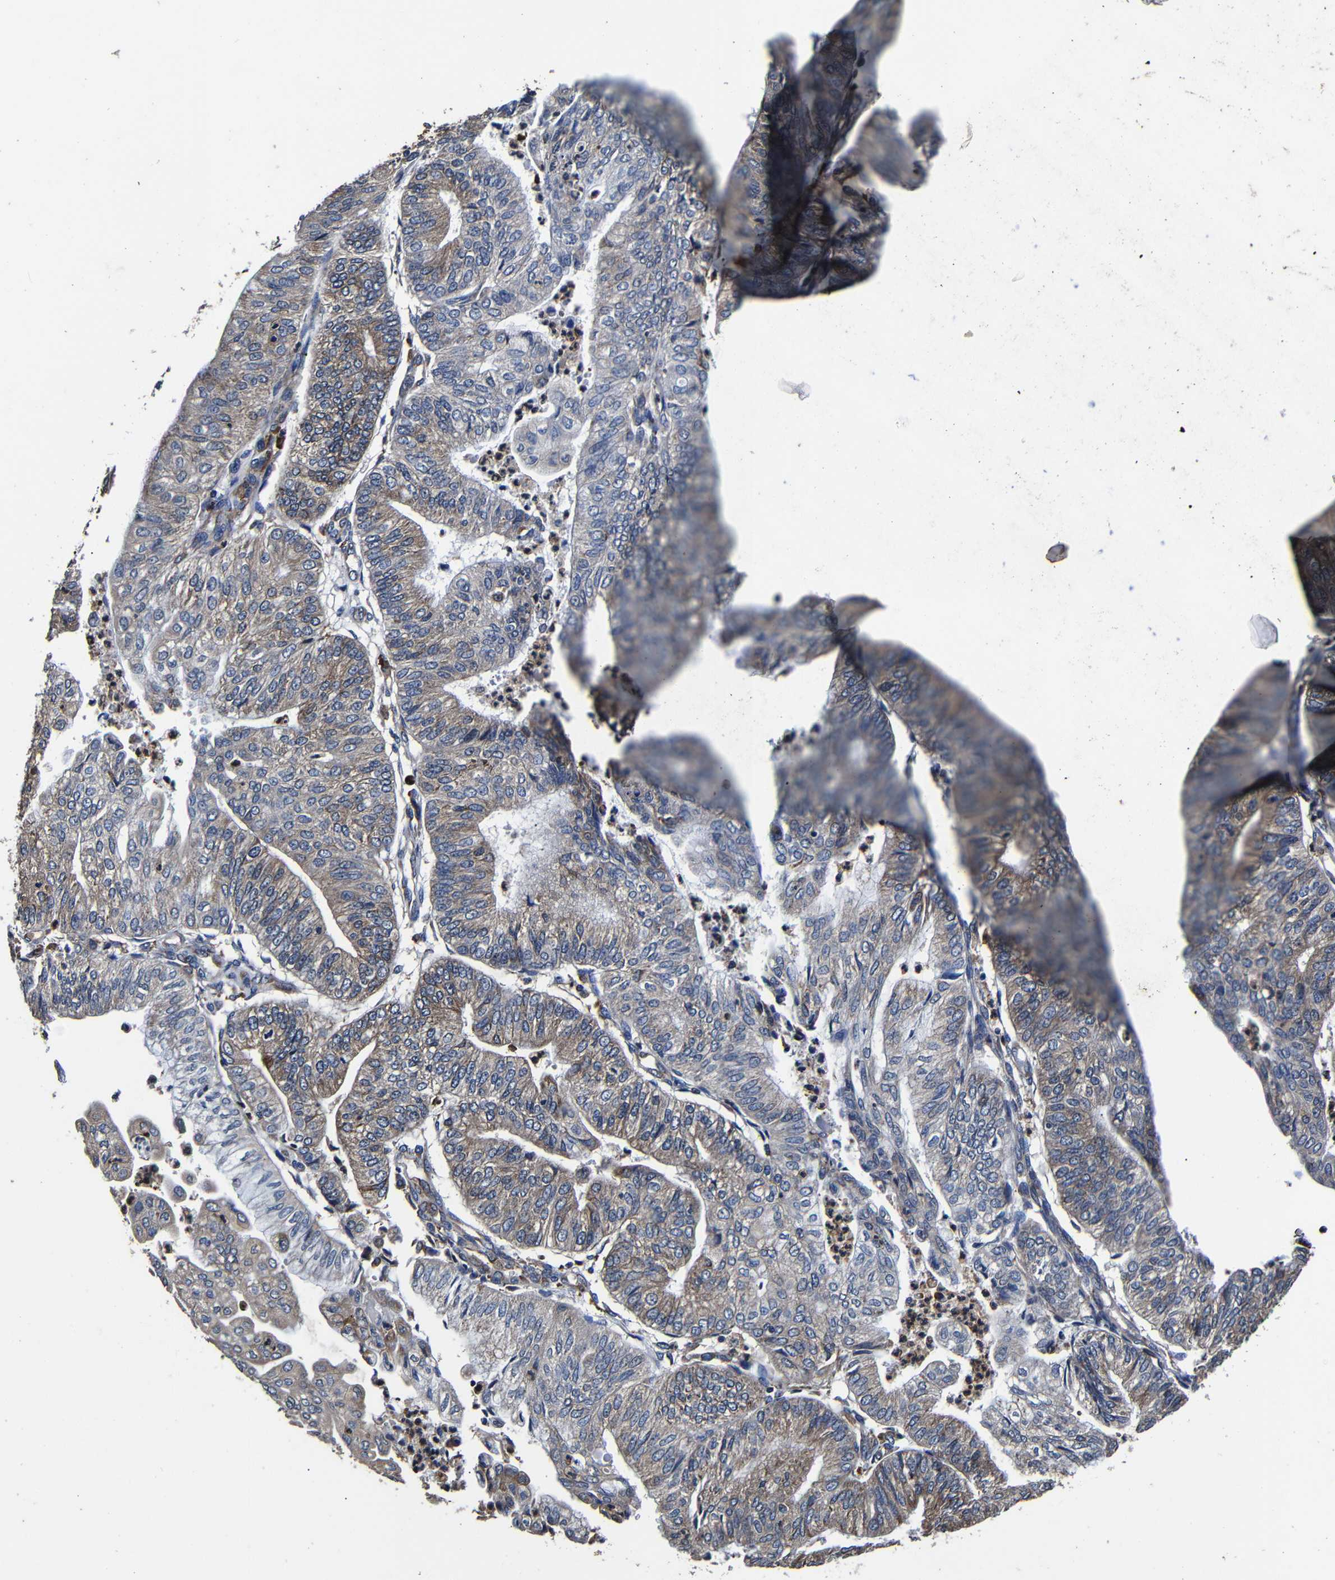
{"staining": {"intensity": "moderate", "quantity": "25%-75%", "location": "cytoplasmic/membranous"}, "tissue": "endometrial cancer", "cell_type": "Tumor cells", "image_type": "cancer", "snomed": [{"axis": "morphology", "description": "Adenocarcinoma, NOS"}, {"axis": "topography", "description": "Endometrium"}], "caption": "A photomicrograph of human endometrial adenocarcinoma stained for a protein demonstrates moderate cytoplasmic/membranous brown staining in tumor cells. (Brightfield microscopy of DAB IHC at high magnification).", "gene": "SCN9A", "patient": {"sex": "female", "age": 59}}